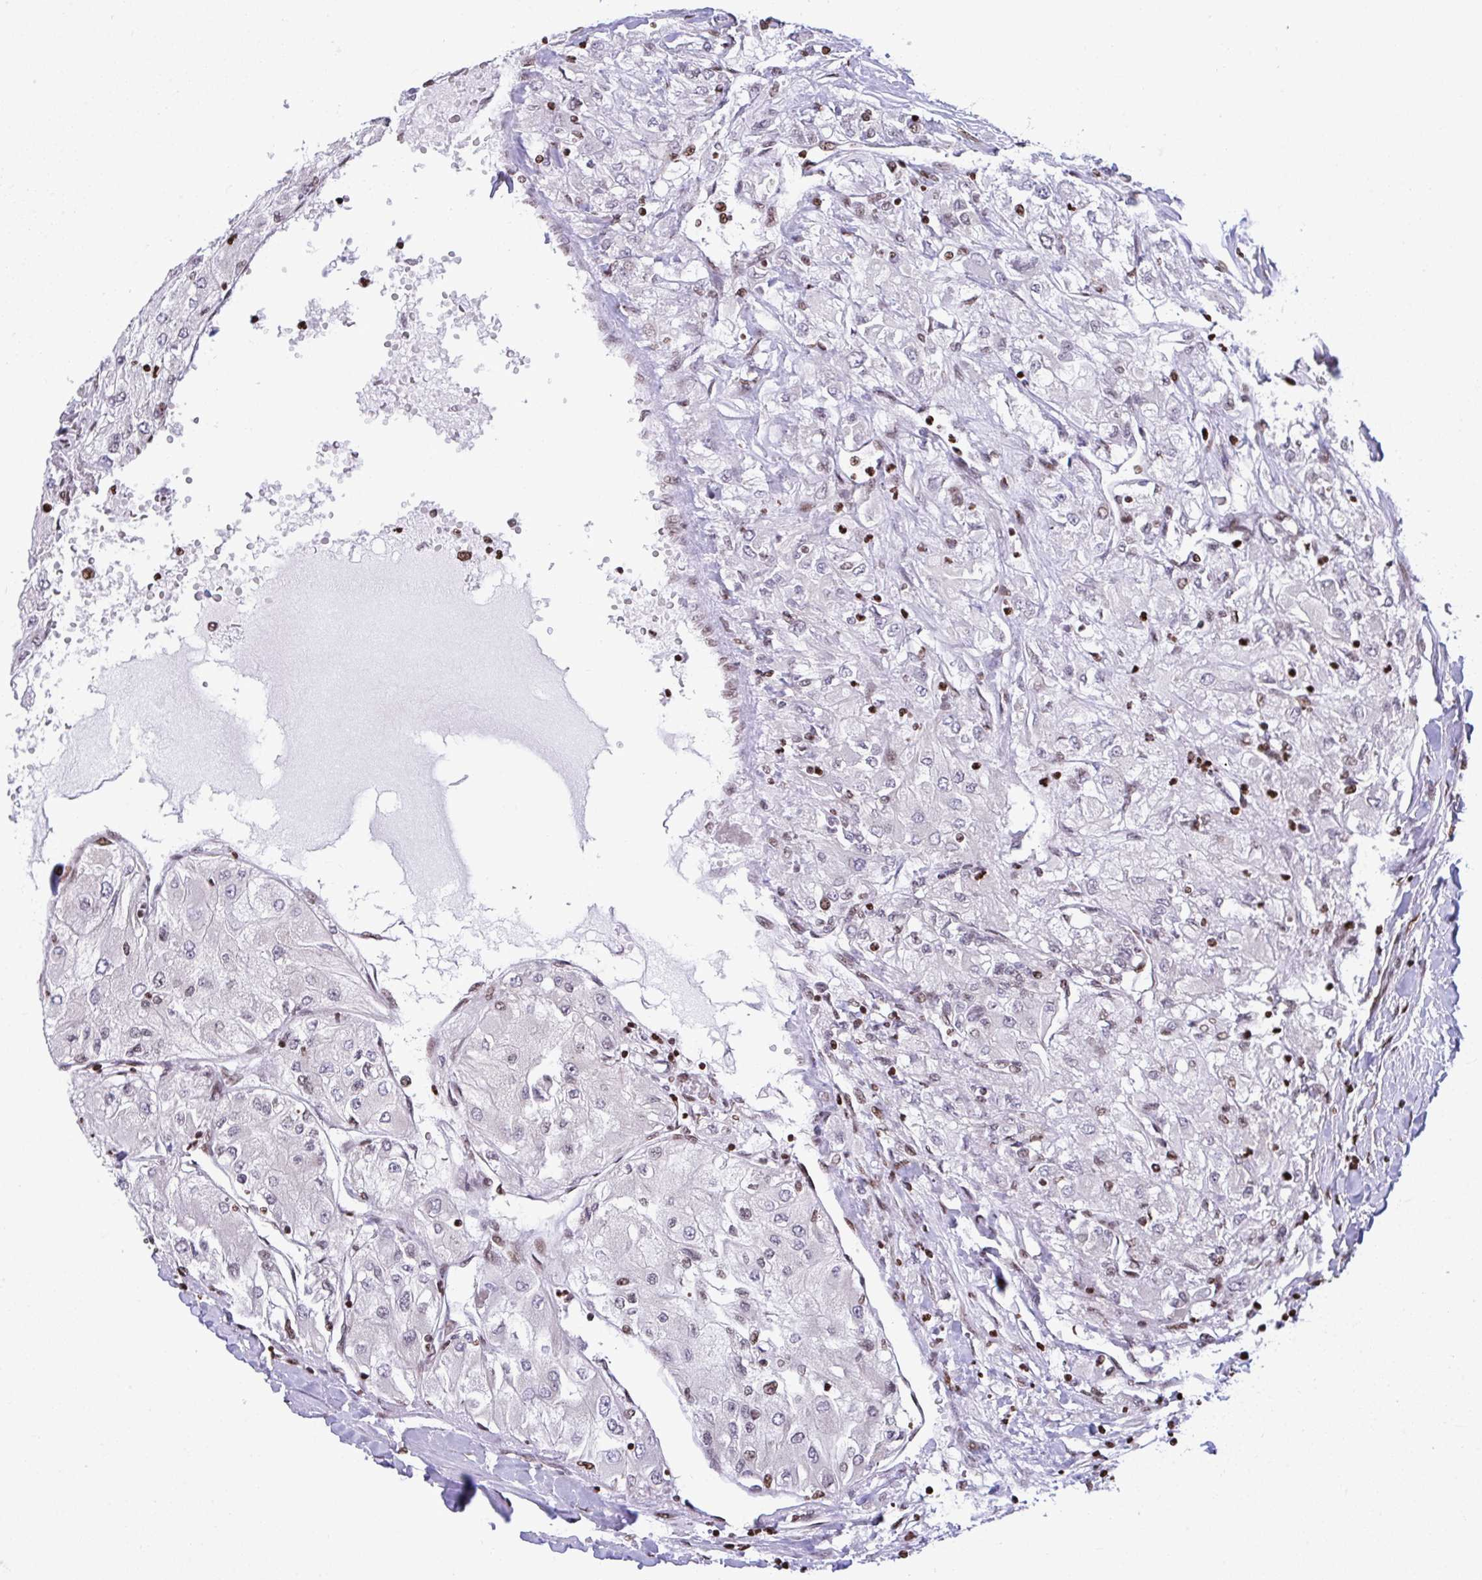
{"staining": {"intensity": "weak", "quantity": "<25%", "location": "nuclear"}, "tissue": "renal cancer", "cell_type": "Tumor cells", "image_type": "cancer", "snomed": [{"axis": "morphology", "description": "Adenocarcinoma, NOS"}, {"axis": "topography", "description": "Kidney"}], "caption": "Micrograph shows no protein staining in tumor cells of renal cancer tissue.", "gene": "RAPGEF5", "patient": {"sex": "male", "age": 80}}